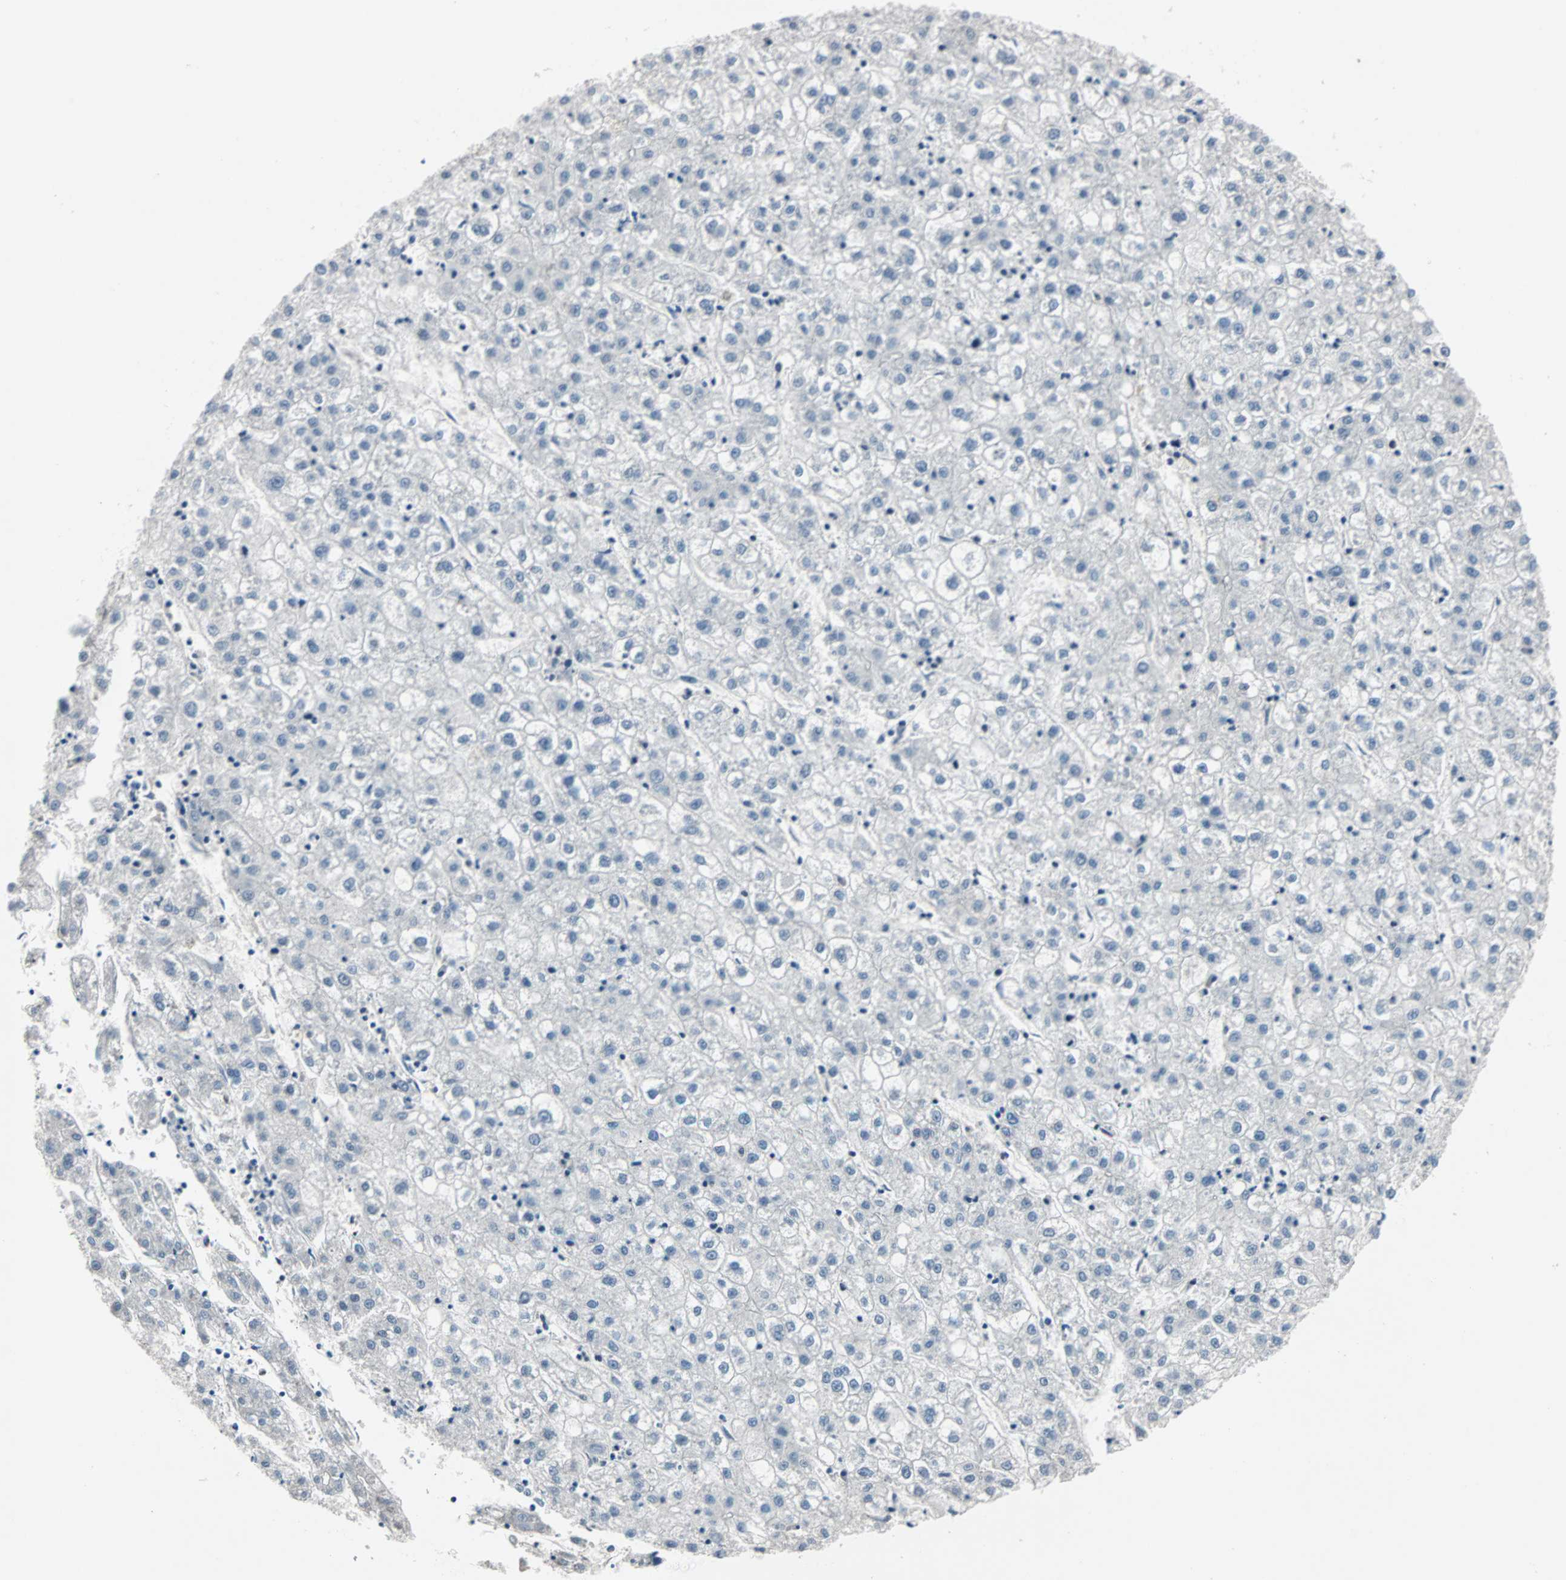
{"staining": {"intensity": "negative", "quantity": "none", "location": "none"}, "tissue": "liver cancer", "cell_type": "Tumor cells", "image_type": "cancer", "snomed": [{"axis": "morphology", "description": "Carcinoma, Hepatocellular, NOS"}, {"axis": "topography", "description": "Liver"}], "caption": "Immunohistochemistry (IHC) image of human liver cancer (hepatocellular carcinoma) stained for a protein (brown), which displays no expression in tumor cells.", "gene": "CCNE2", "patient": {"sex": "male", "age": 72}}